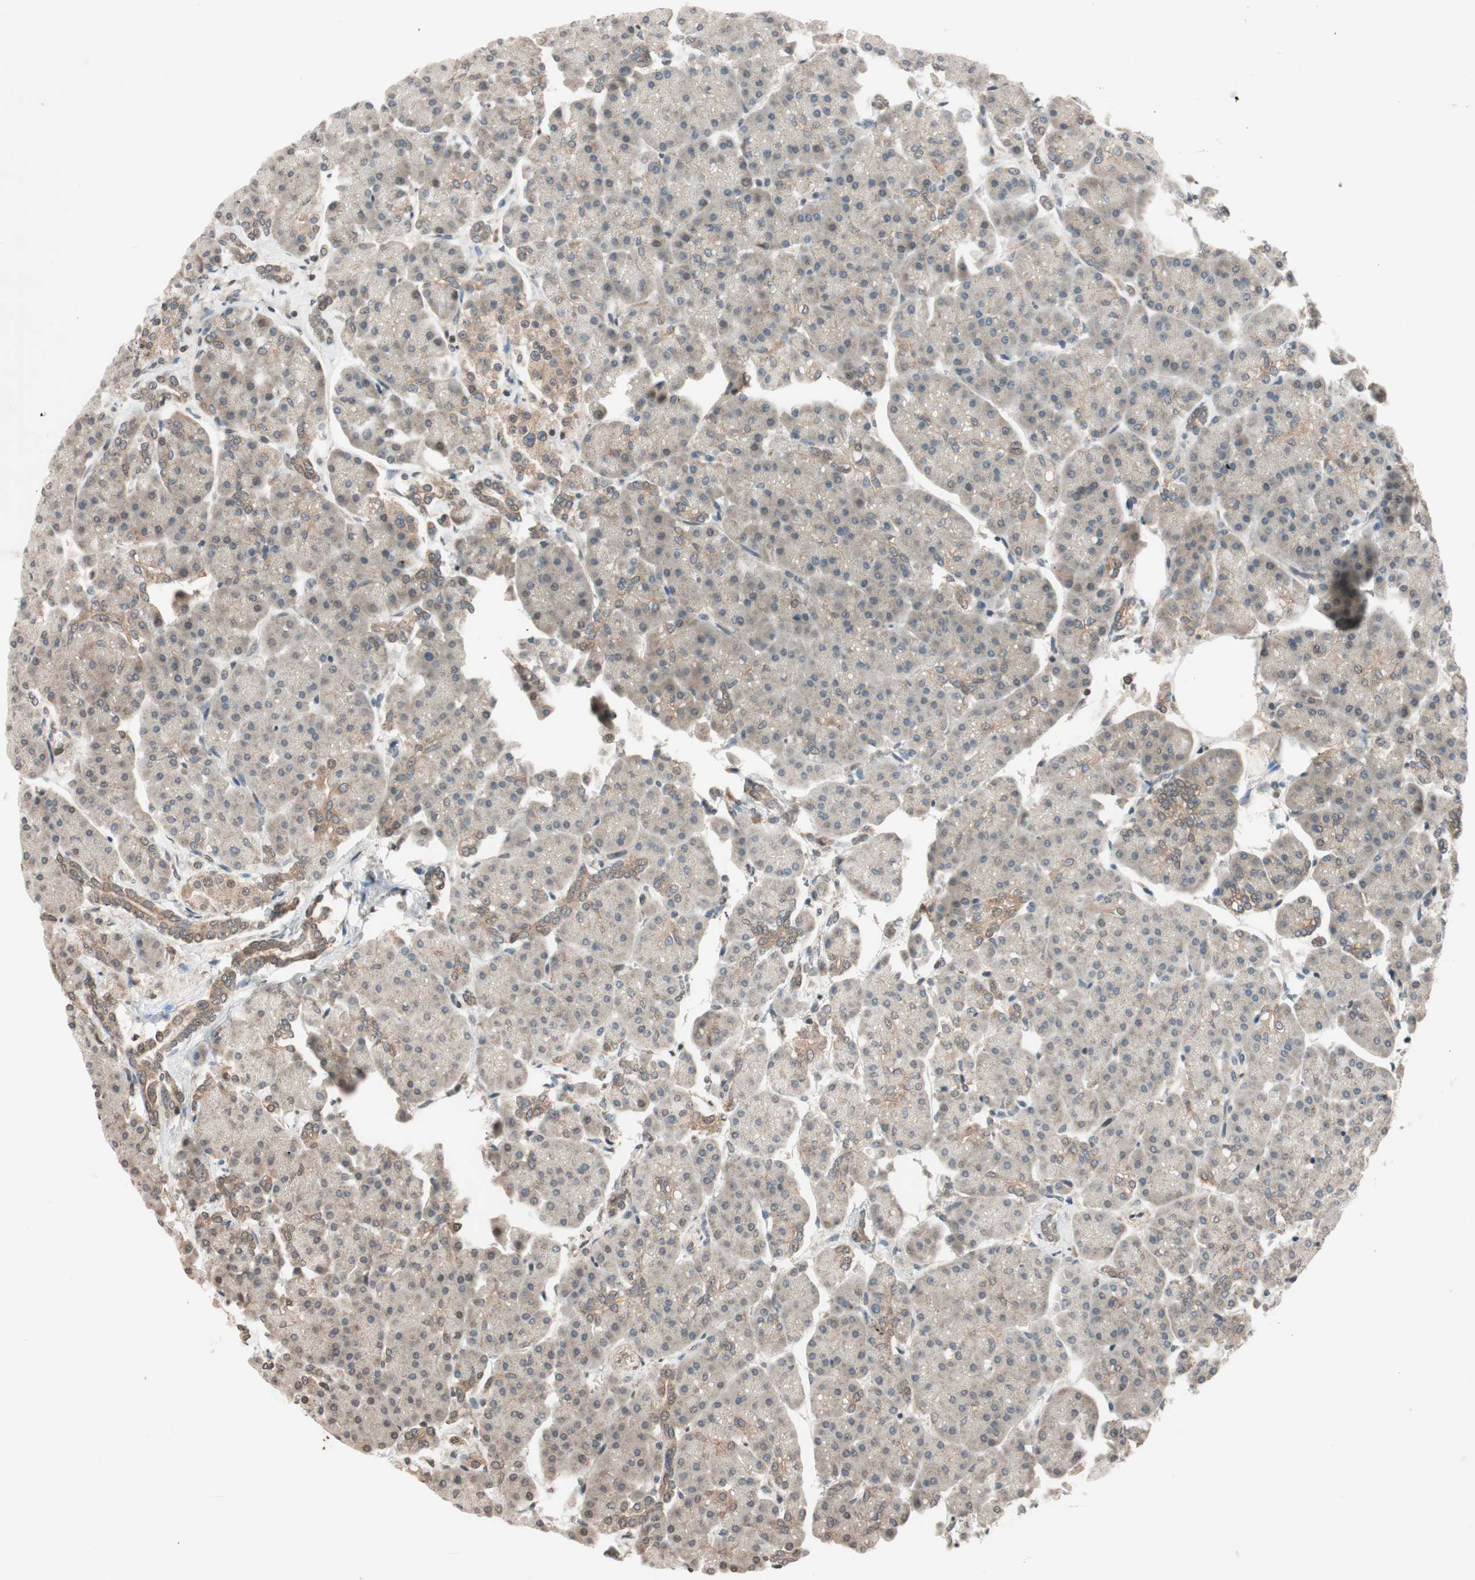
{"staining": {"intensity": "moderate", "quantity": "25%-75%", "location": "cytoplasmic/membranous"}, "tissue": "pancreas", "cell_type": "Exocrine glandular cells", "image_type": "normal", "snomed": [{"axis": "morphology", "description": "Normal tissue, NOS"}, {"axis": "topography", "description": "Pancreas"}], "caption": "Immunohistochemical staining of unremarkable pancreas shows 25%-75% levels of moderate cytoplasmic/membranous protein expression in approximately 25%-75% of exocrine glandular cells.", "gene": "GCLM", "patient": {"sex": "female", "age": 70}}